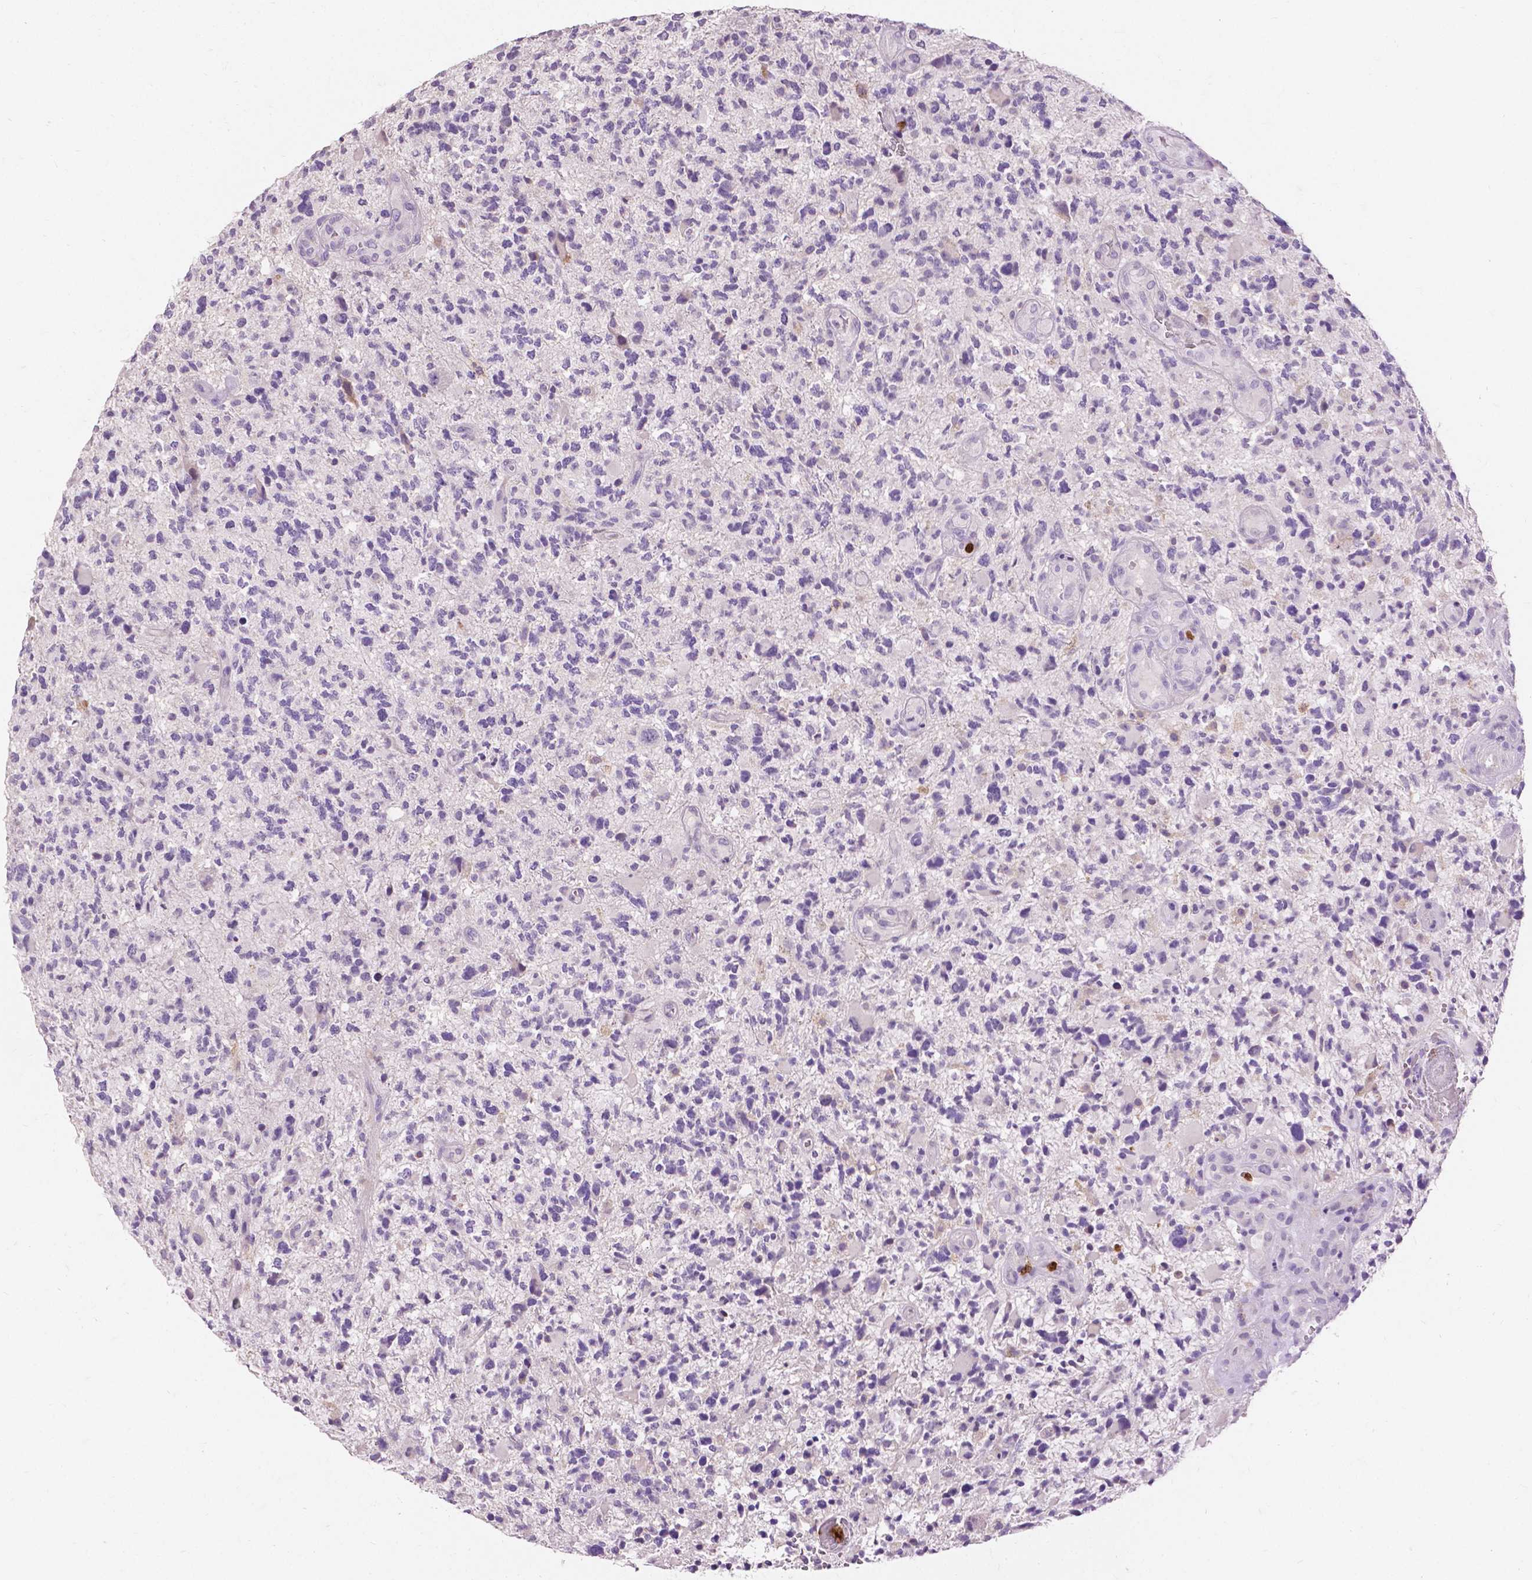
{"staining": {"intensity": "negative", "quantity": "none", "location": "none"}, "tissue": "glioma", "cell_type": "Tumor cells", "image_type": "cancer", "snomed": [{"axis": "morphology", "description": "Glioma, malignant, High grade"}, {"axis": "topography", "description": "Brain"}], "caption": "A photomicrograph of human malignant glioma (high-grade) is negative for staining in tumor cells.", "gene": "CXCR2", "patient": {"sex": "female", "age": 71}}